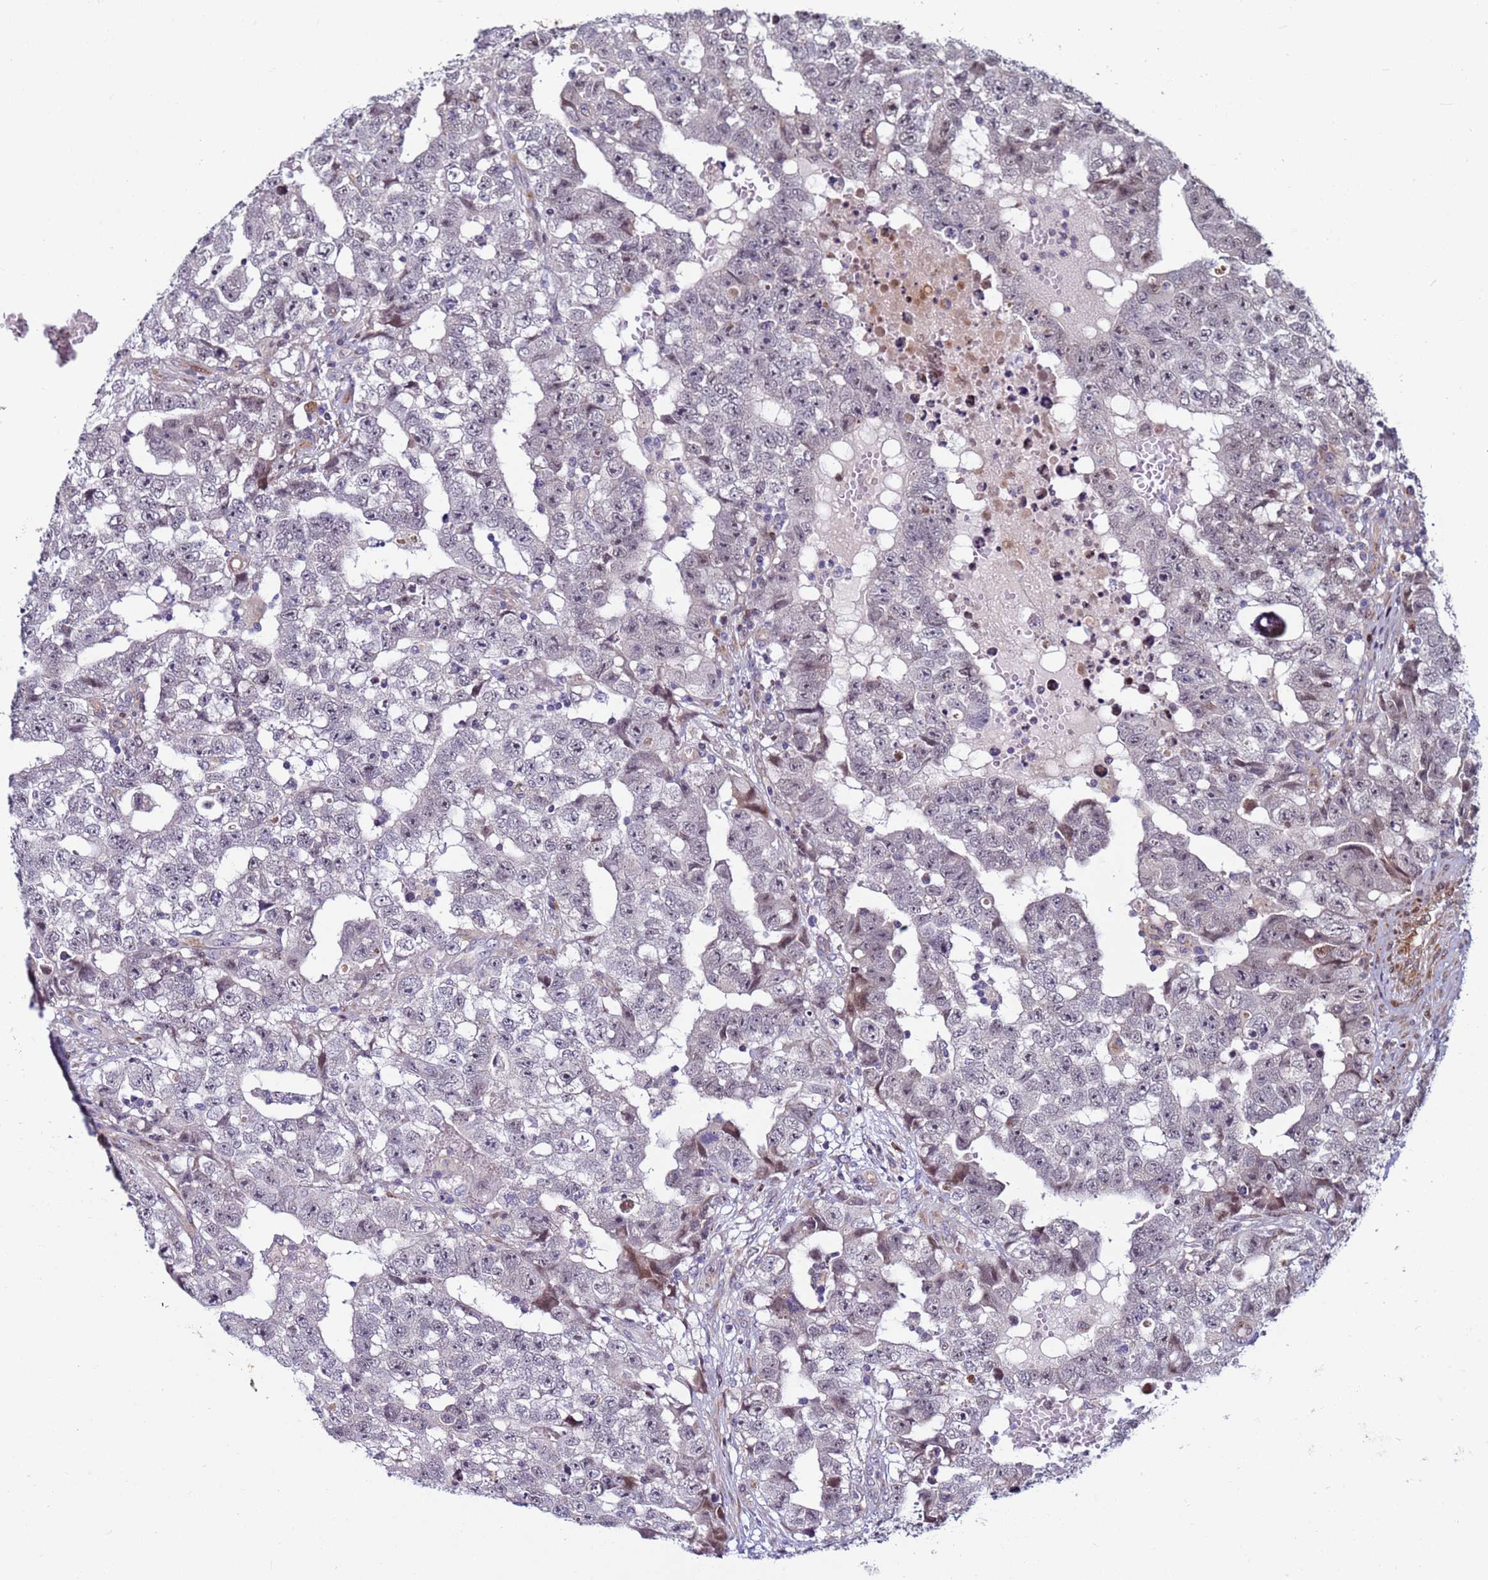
{"staining": {"intensity": "negative", "quantity": "none", "location": "none"}, "tissue": "testis cancer", "cell_type": "Tumor cells", "image_type": "cancer", "snomed": [{"axis": "morphology", "description": "Carcinoma, Embryonal, NOS"}, {"axis": "topography", "description": "Testis"}], "caption": "A histopathology image of human testis embryonal carcinoma is negative for staining in tumor cells. (Stains: DAB IHC with hematoxylin counter stain, Microscopy: brightfield microscopy at high magnification).", "gene": "WBP11", "patient": {"sex": "male", "age": 25}}